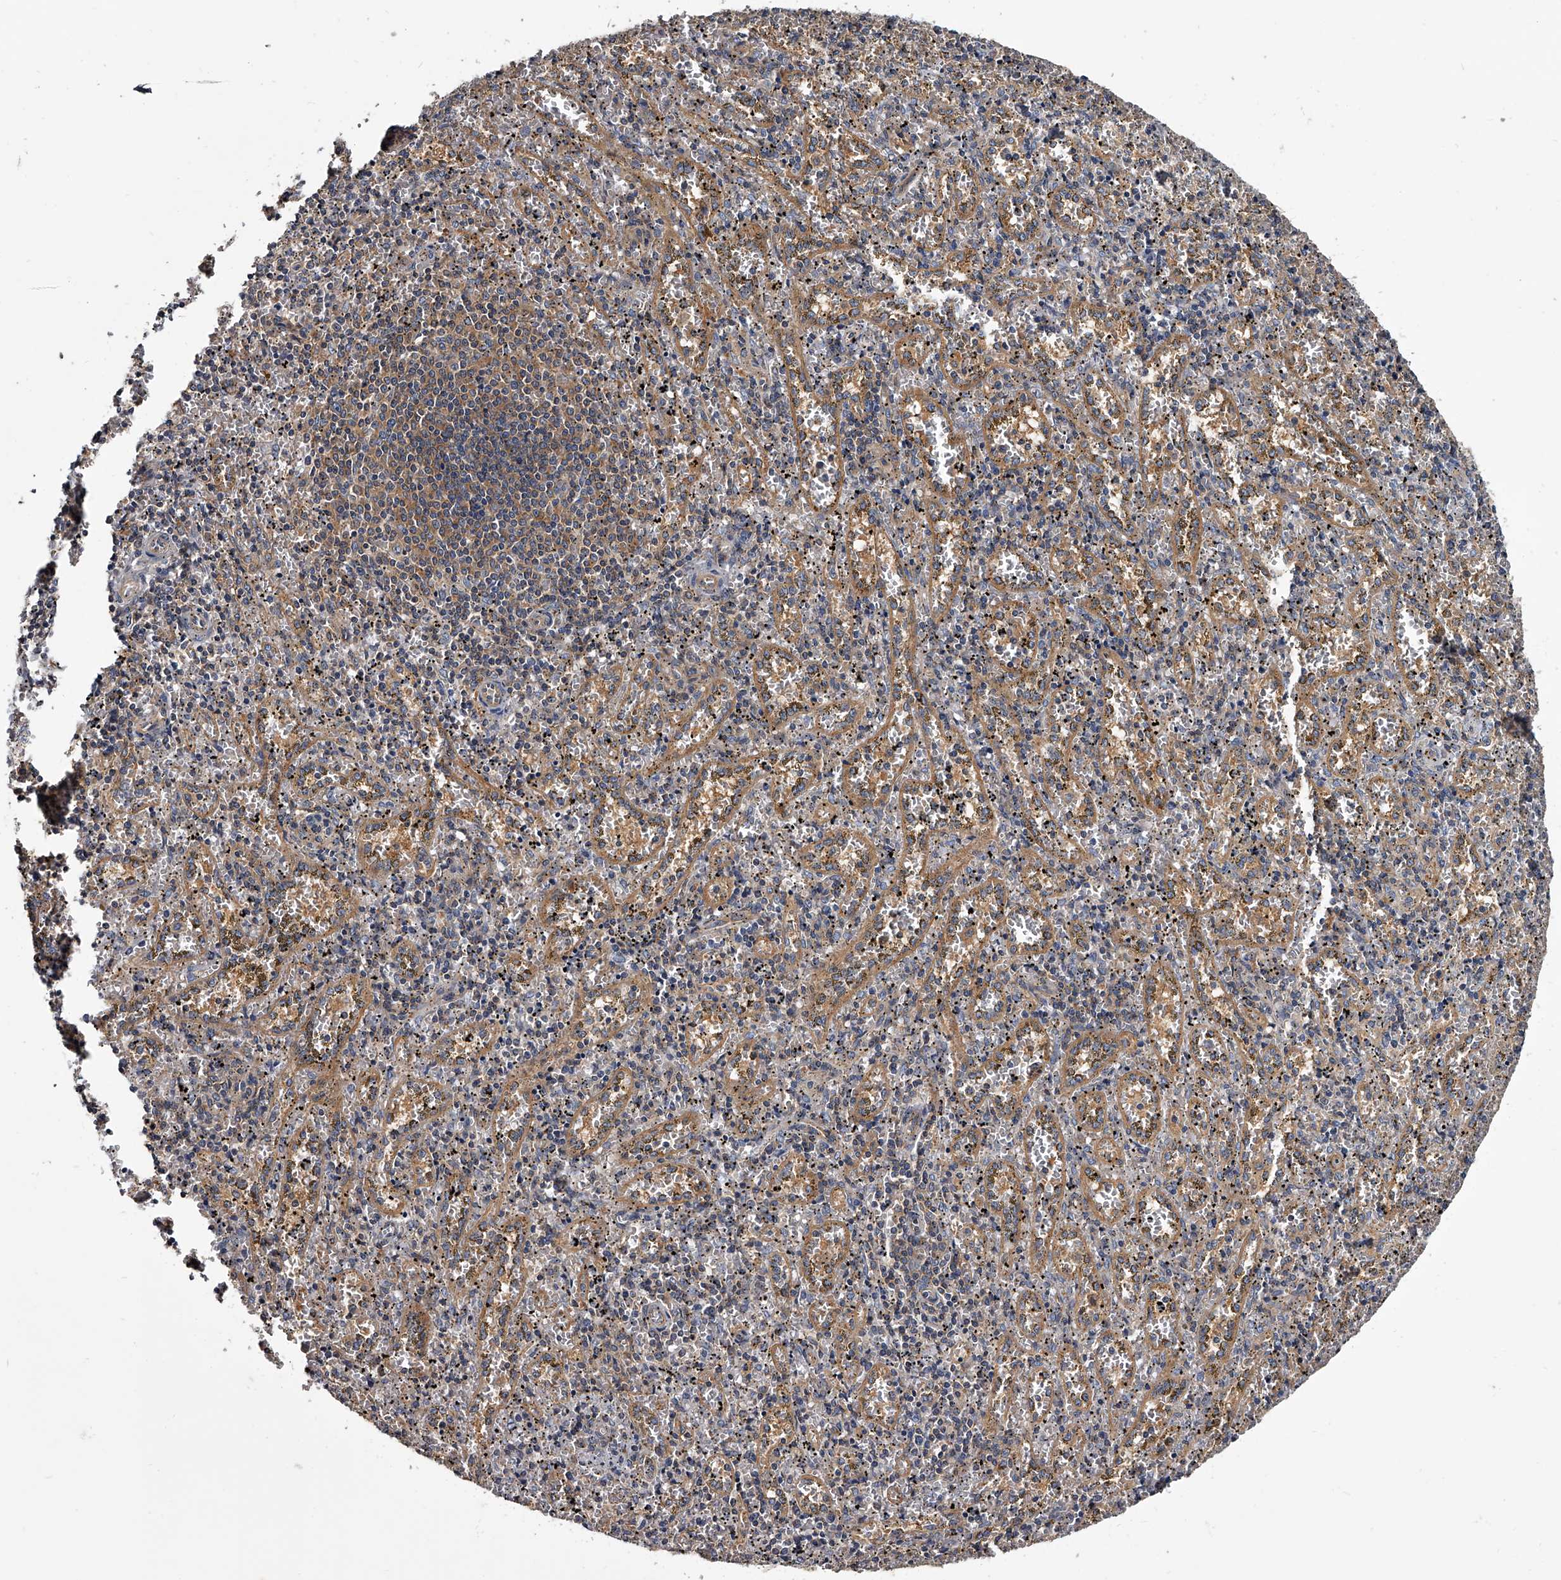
{"staining": {"intensity": "negative", "quantity": "none", "location": "none"}, "tissue": "spleen", "cell_type": "Cells in red pulp", "image_type": "normal", "snomed": [{"axis": "morphology", "description": "Normal tissue, NOS"}, {"axis": "topography", "description": "Spleen"}], "caption": "High magnification brightfield microscopy of unremarkable spleen stained with DAB (brown) and counterstained with hematoxylin (blue): cells in red pulp show no significant expression. The staining was performed using DAB (3,3'-diaminobenzidine) to visualize the protein expression in brown, while the nuclei were stained in blue with hematoxylin (Magnification: 20x).", "gene": "GAPVD1", "patient": {"sex": "male", "age": 11}}